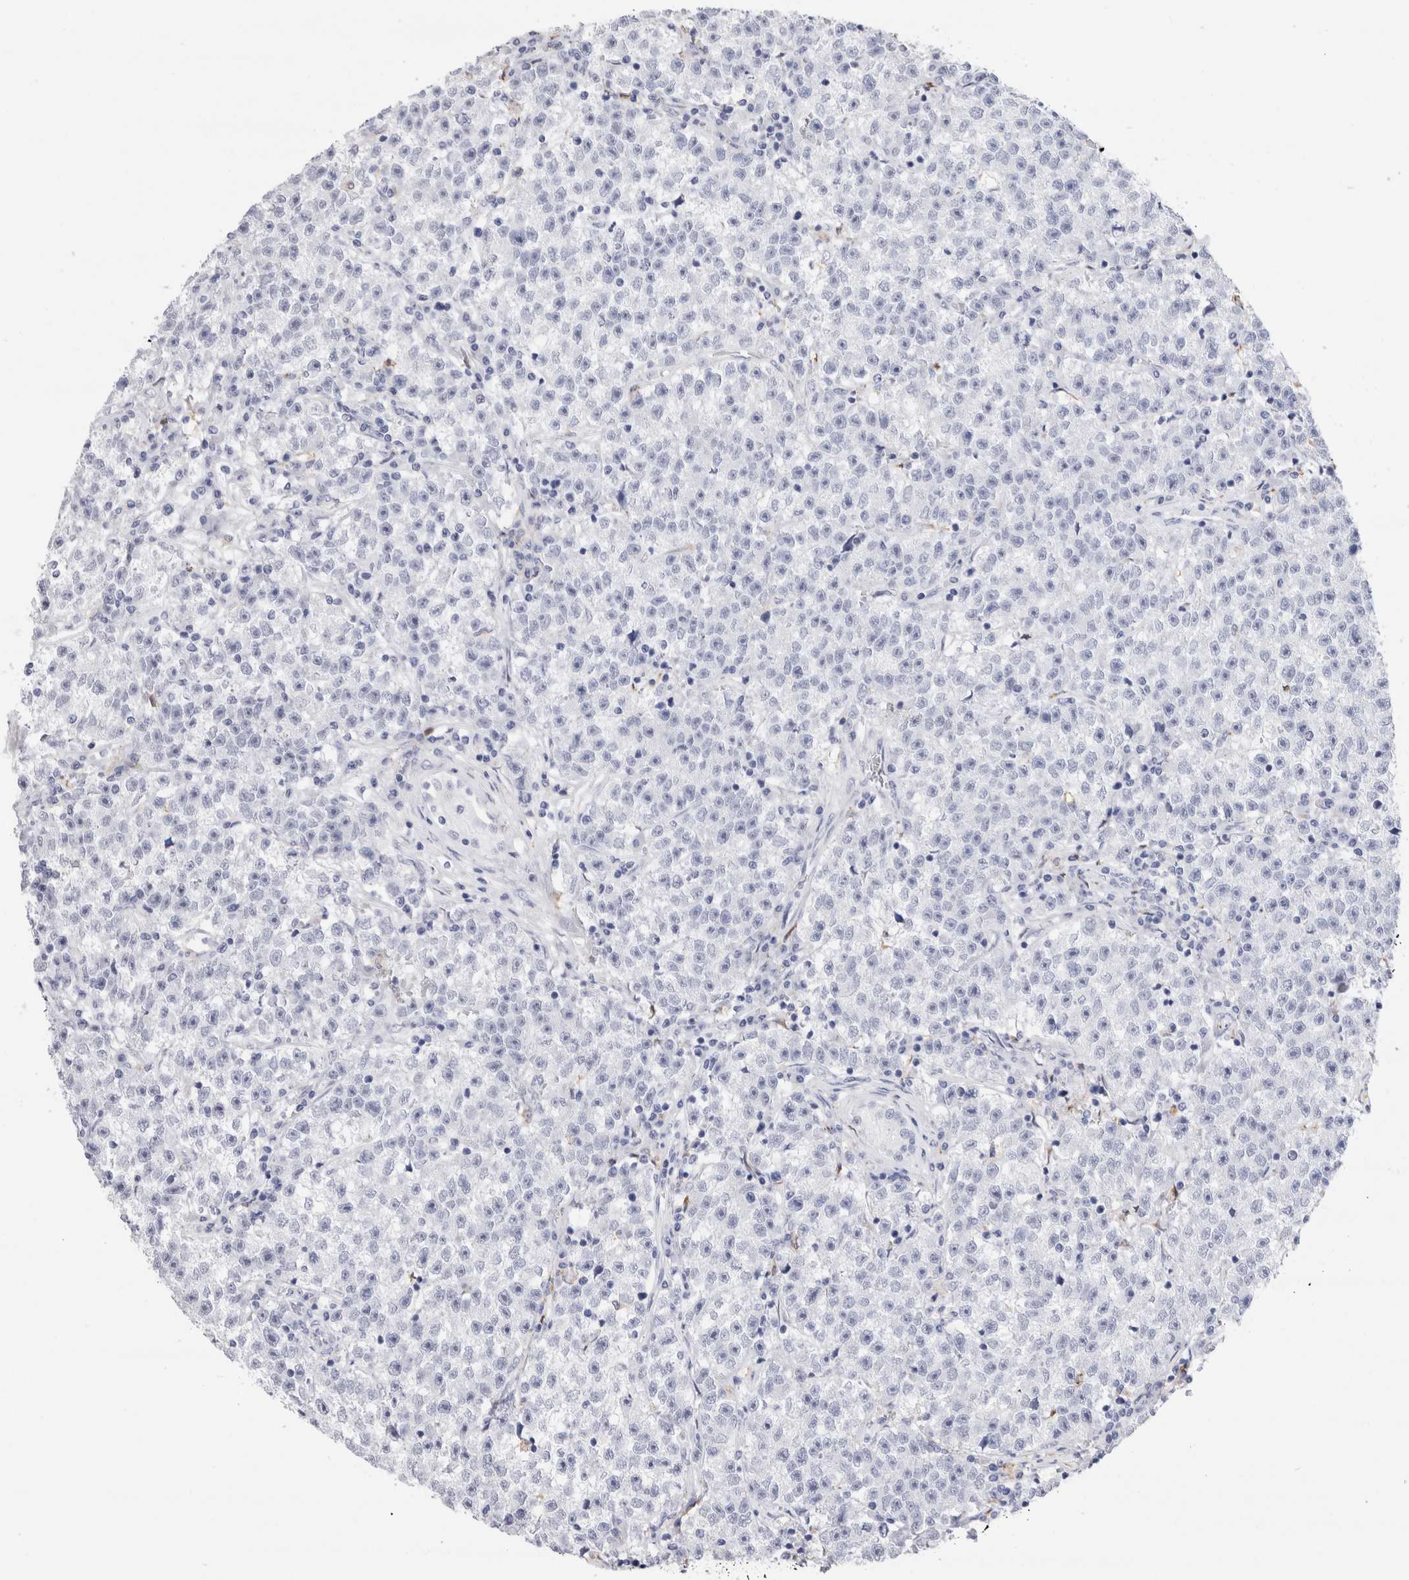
{"staining": {"intensity": "negative", "quantity": "none", "location": "none"}, "tissue": "testis cancer", "cell_type": "Tumor cells", "image_type": "cancer", "snomed": [{"axis": "morphology", "description": "Seminoma, NOS"}, {"axis": "topography", "description": "Testis"}], "caption": "Immunohistochemistry photomicrograph of neoplastic tissue: human testis cancer (seminoma) stained with DAB demonstrates no significant protein positivity in tumor cells.", "gene": "SLC10A5", "patient": {"sex": "male", "age": 22}}